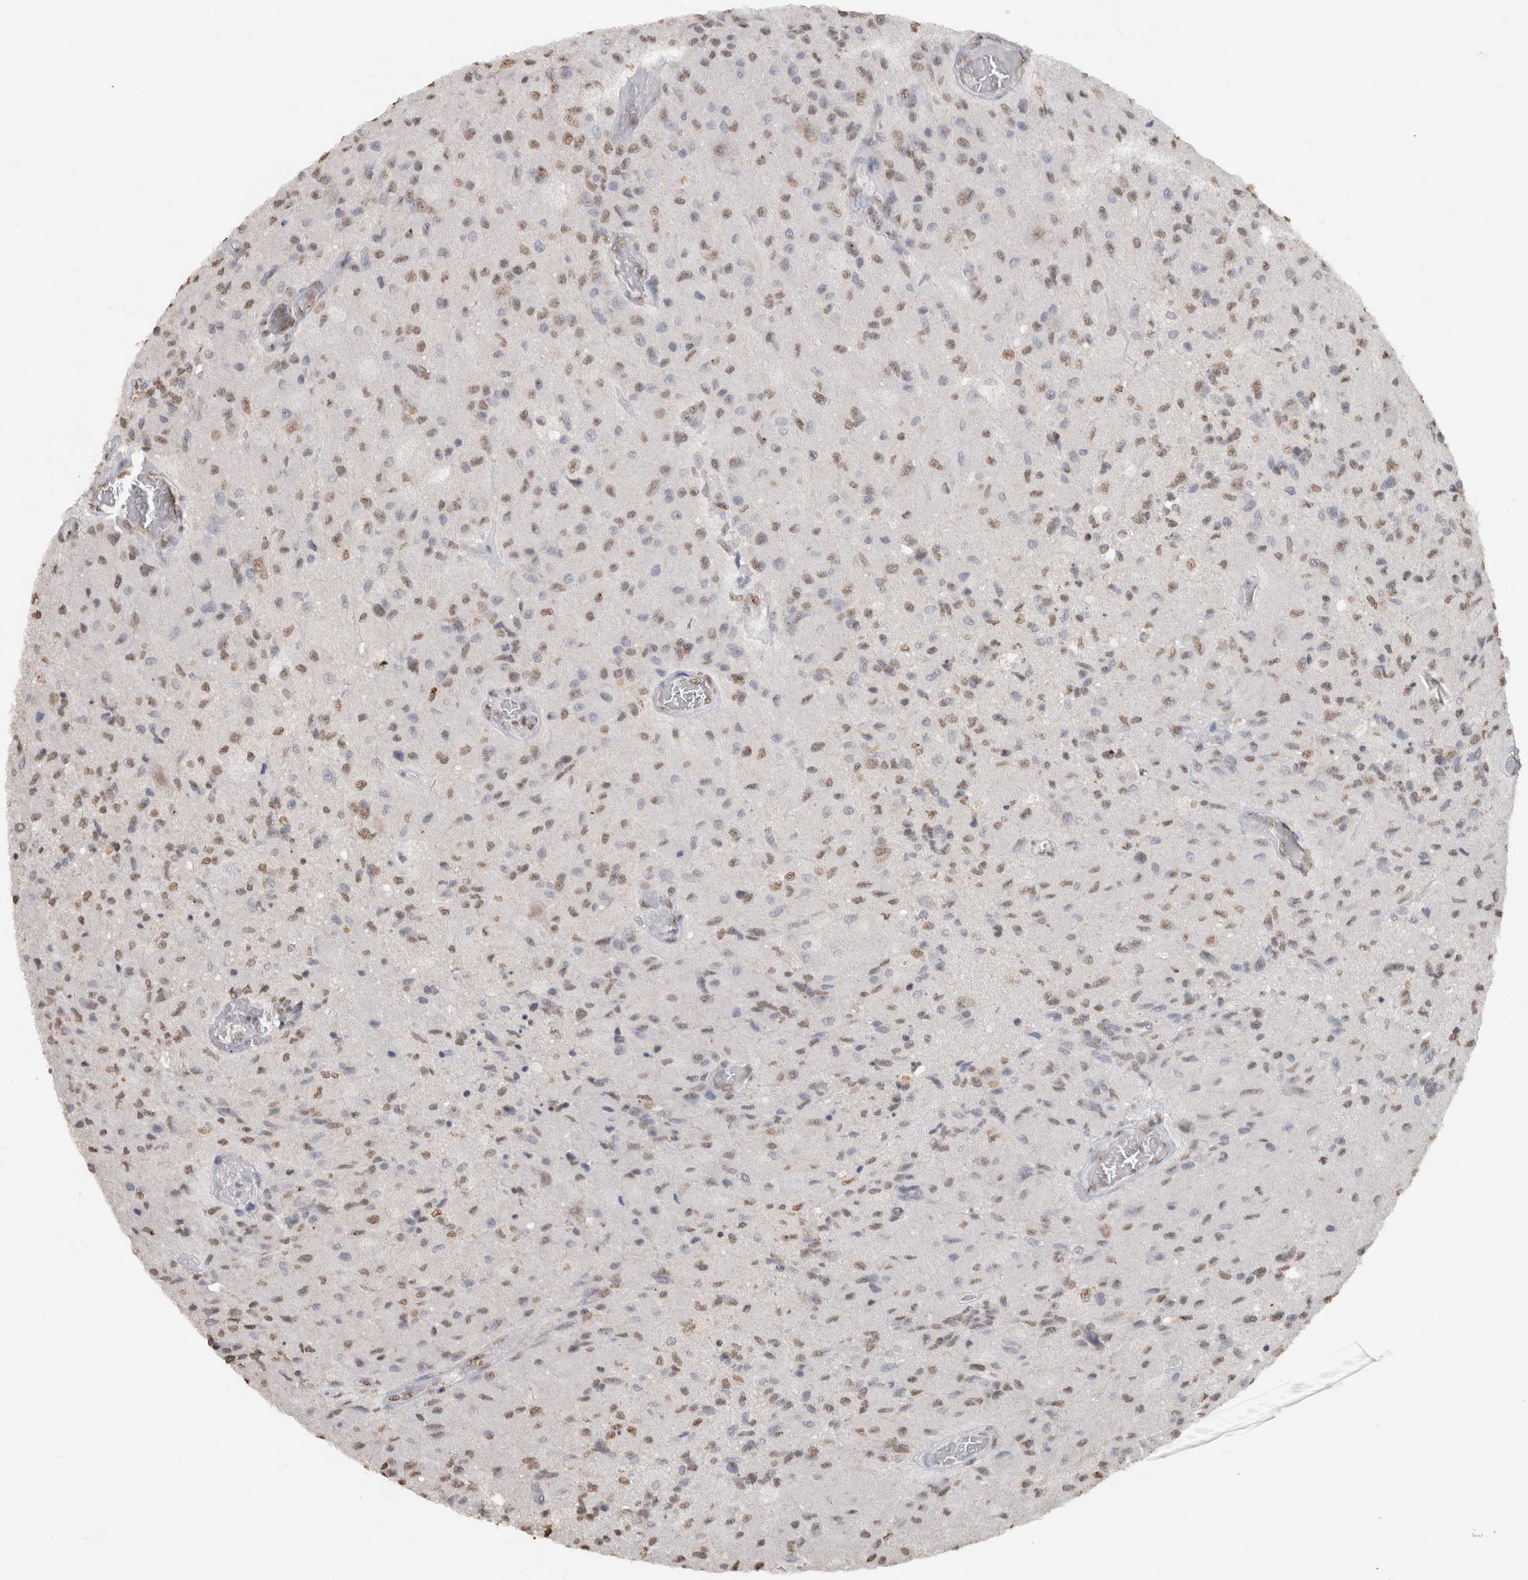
{"staining": {"intensity": "moderate", "quantity": ">75%", "location": "nuclear"}, "tissue": "glioma", "cell_type": "Tumor cells", "image_type": "cancer", "snomed": [{"axis": "morphology", "description": "Normal tissue, NOS"}, {"axis": "morphology", "description": "Glioma, malignant, High grade"}, {"axis": "topography", "description": "Cerebral cortex"}], "caption": "This micrograph exhibits IHC staining of glioma, with medium moderate nuclear staining in about >75% of tumor cells.", "gene": "HAND2", "patient": {"sex": "male", "age": 77}}